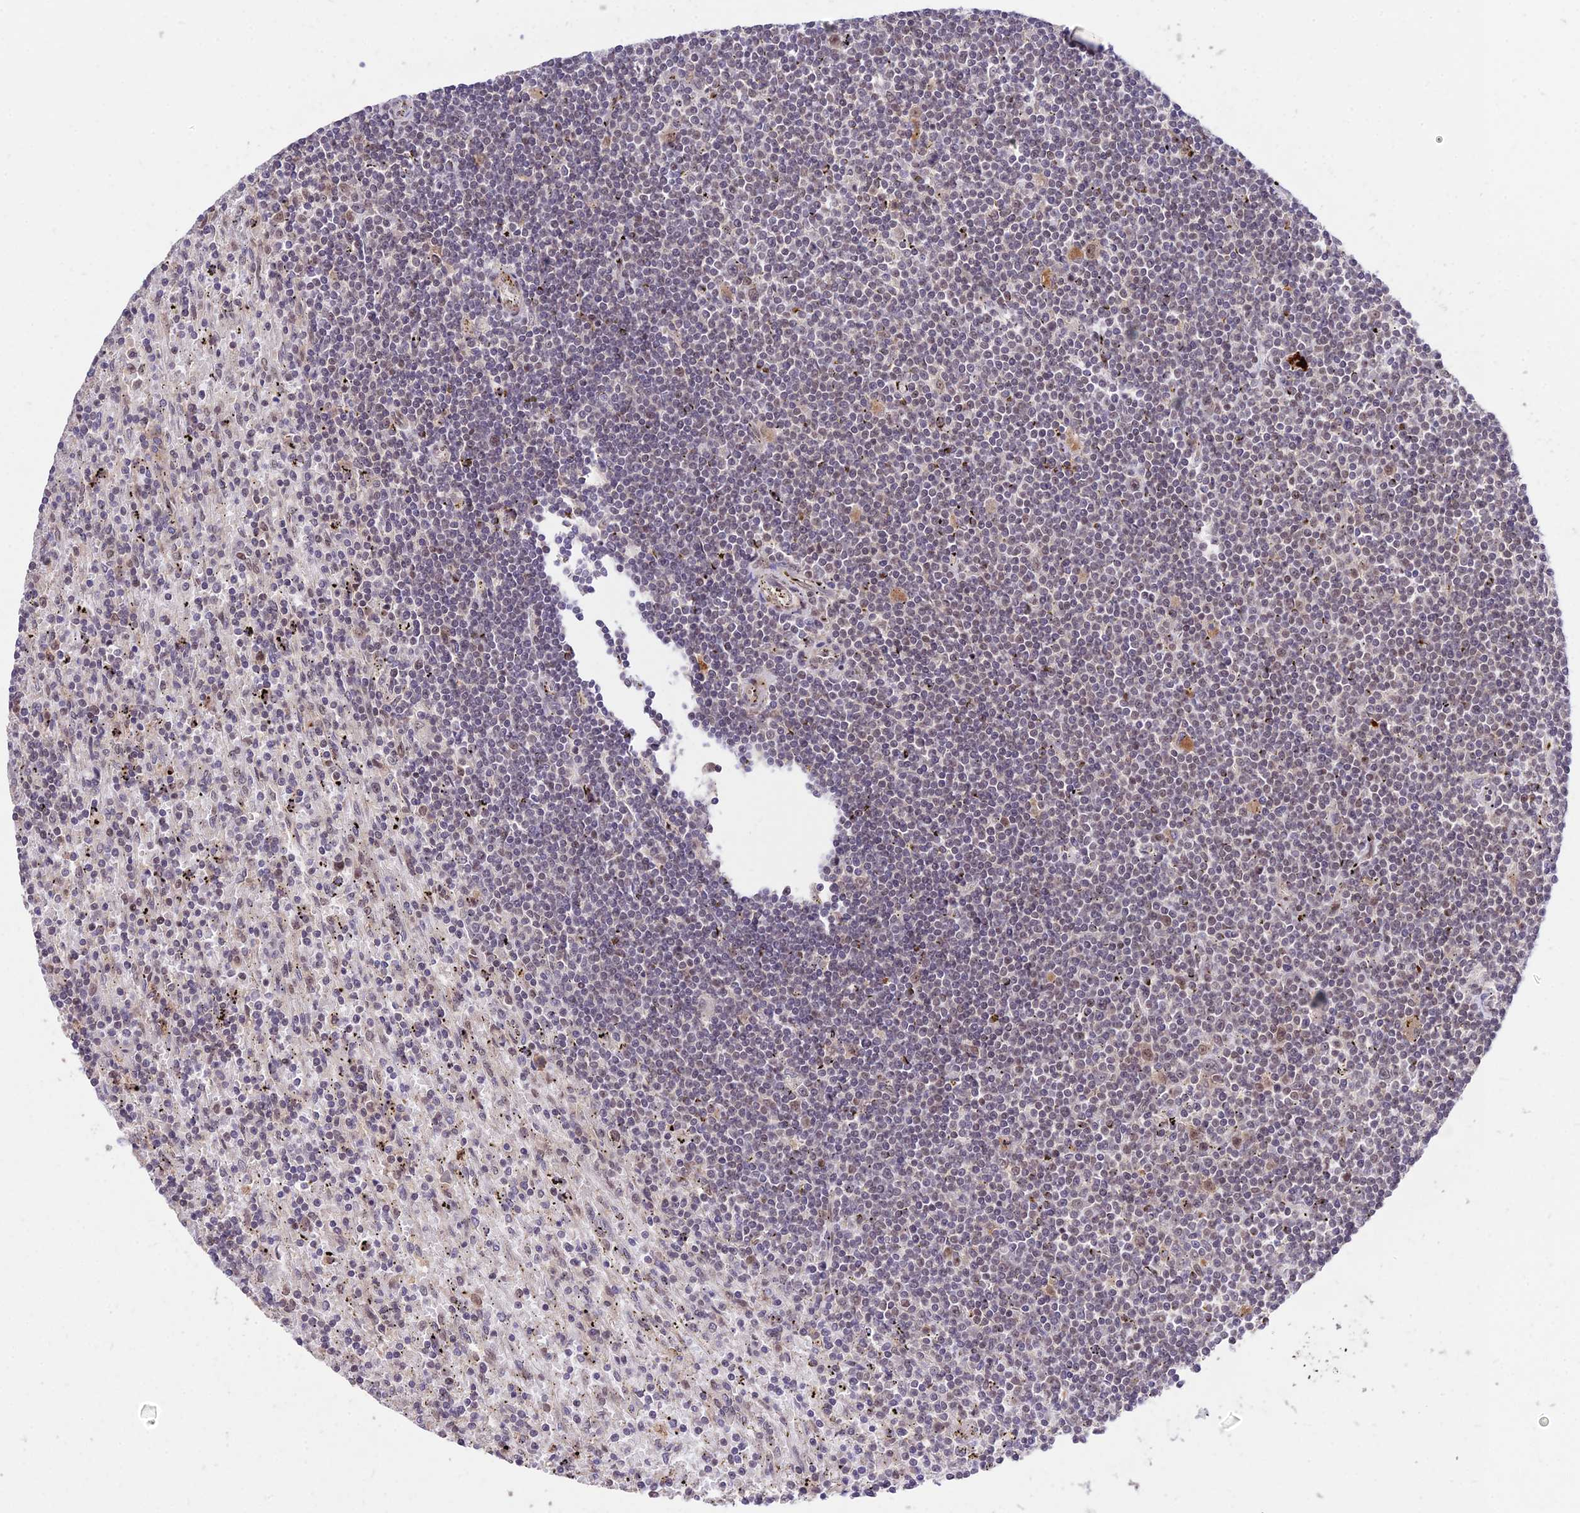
{"staining": {"intensity": "weak", "quantity": "<25%", "location": "nuclear"}, "tissue": "lymphoma", "cell_type": "Tumor cells", "image_type": "cancer", "snomed": [{"axis": "morphology", "description": "Malignant lymphoma, non-Hodgkin's type, Low grade"}, {"axis": "topography", "description": "Spleen"}], "caption": "DAB (3,3'-diaminobenzidine) immunohistochemical staining of human lymphoma demonstrates no significant staining in tumor cells.", "gene": "ZNF85", "patient": {"sex": "male", "age": 76}}